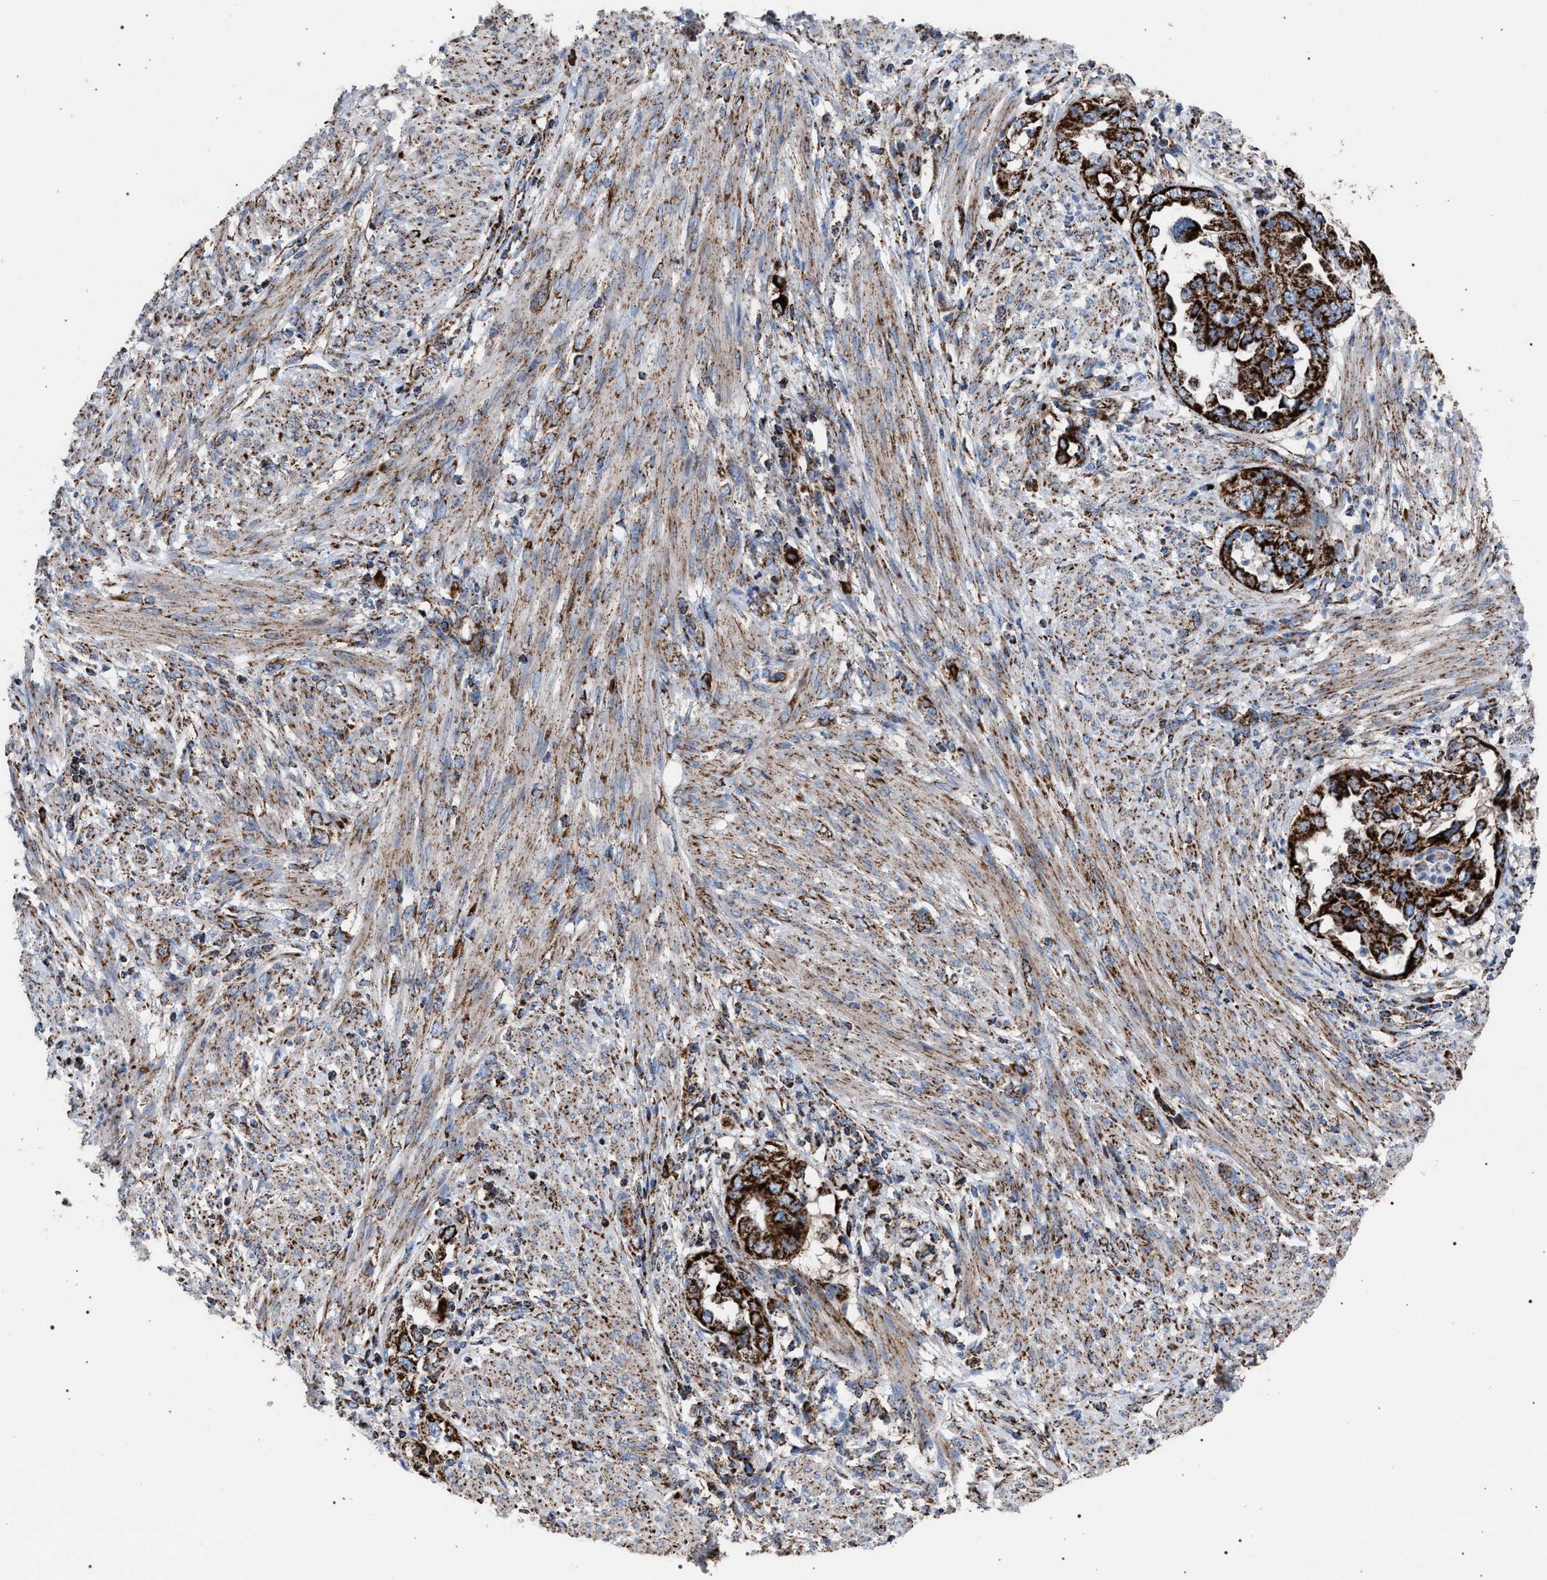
{"staining": {"intensity": "strong", "quantity": ">75%", "location": "cytoplasmic/membranous"}, "tissue": "endometrial cancer", "cell_type": "Tumor cells", "image_type": "cancer", "snomed": [{"axis": "morphology", "description": "Adenocarcinoma, NOS"}, {"axis": "topography", "description": "Endometrium"}], "caption": "High-magnification brightfield microscopy of endometrial cancer (adenocarcinoma) stained with DAB (3,3'-diaminobenzidine) (brown) and counterstained with hematoxylin (blue). tumor cells exhibit strong cytoplasmic/membranous positivity is present in about>75% of cells. (Stains: DAB in brown, nuclei in blue, Microscopy: brightfield microscopy at high magnification).", "gene": "VPS13A", "patient": {"sex": "female", "age": 85}}